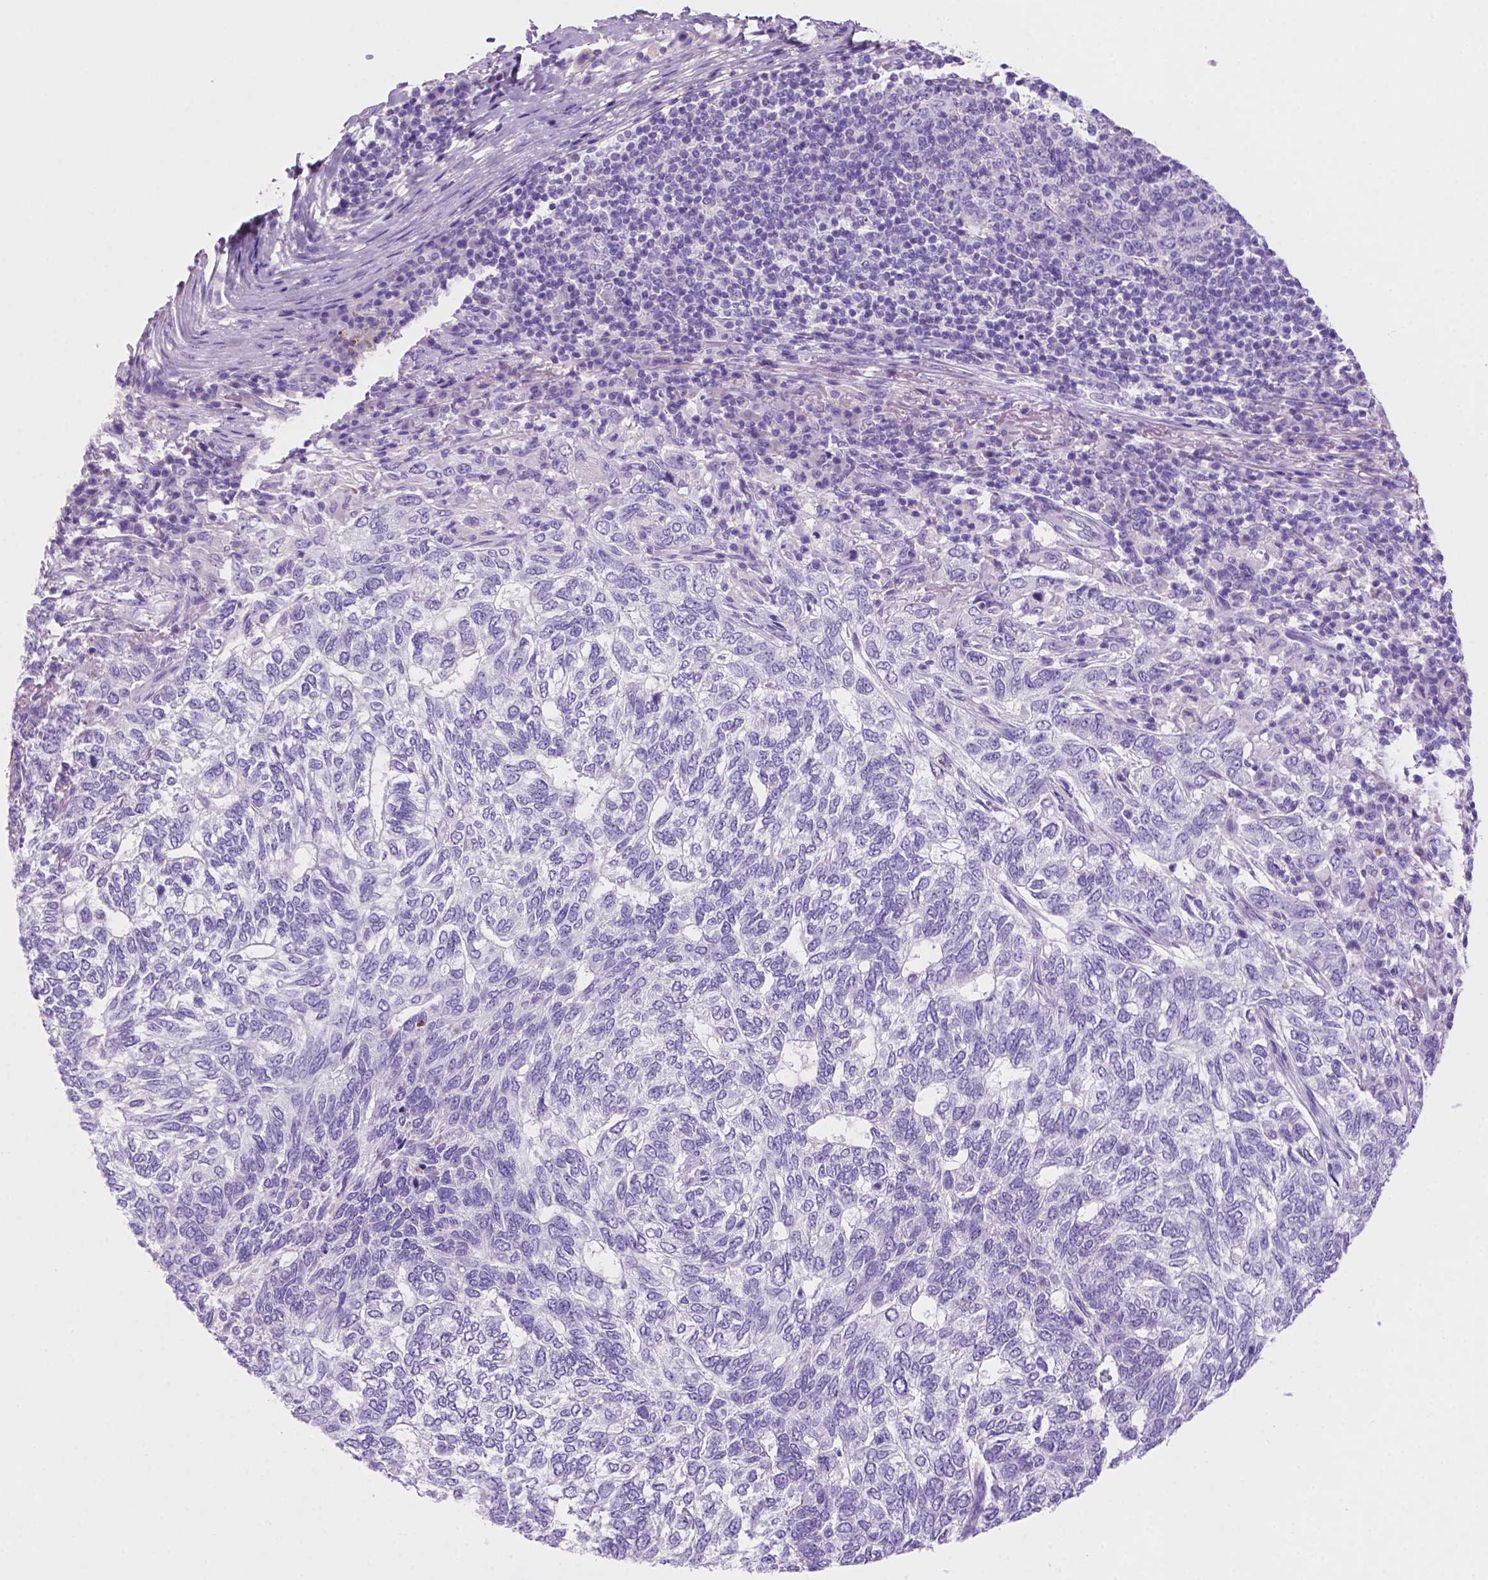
{"staining": {"intensity": "negative", "quantity": "none", "location": "none"}, "tissue": "skin cancer", "cell_type": "Tumor cells", "image_type": "cancer", "snomed": [{"axis": "morphology", "description": "Basal cell carcinoma"}, {"axis": "topography", "description": "Skin"}], "caption": "Tumor cells are negative for brown protein staining in skin cancer (basal cell carcinoma).", "gene": "POU4F1", "patient": {"sex": "female", "age": 65}}